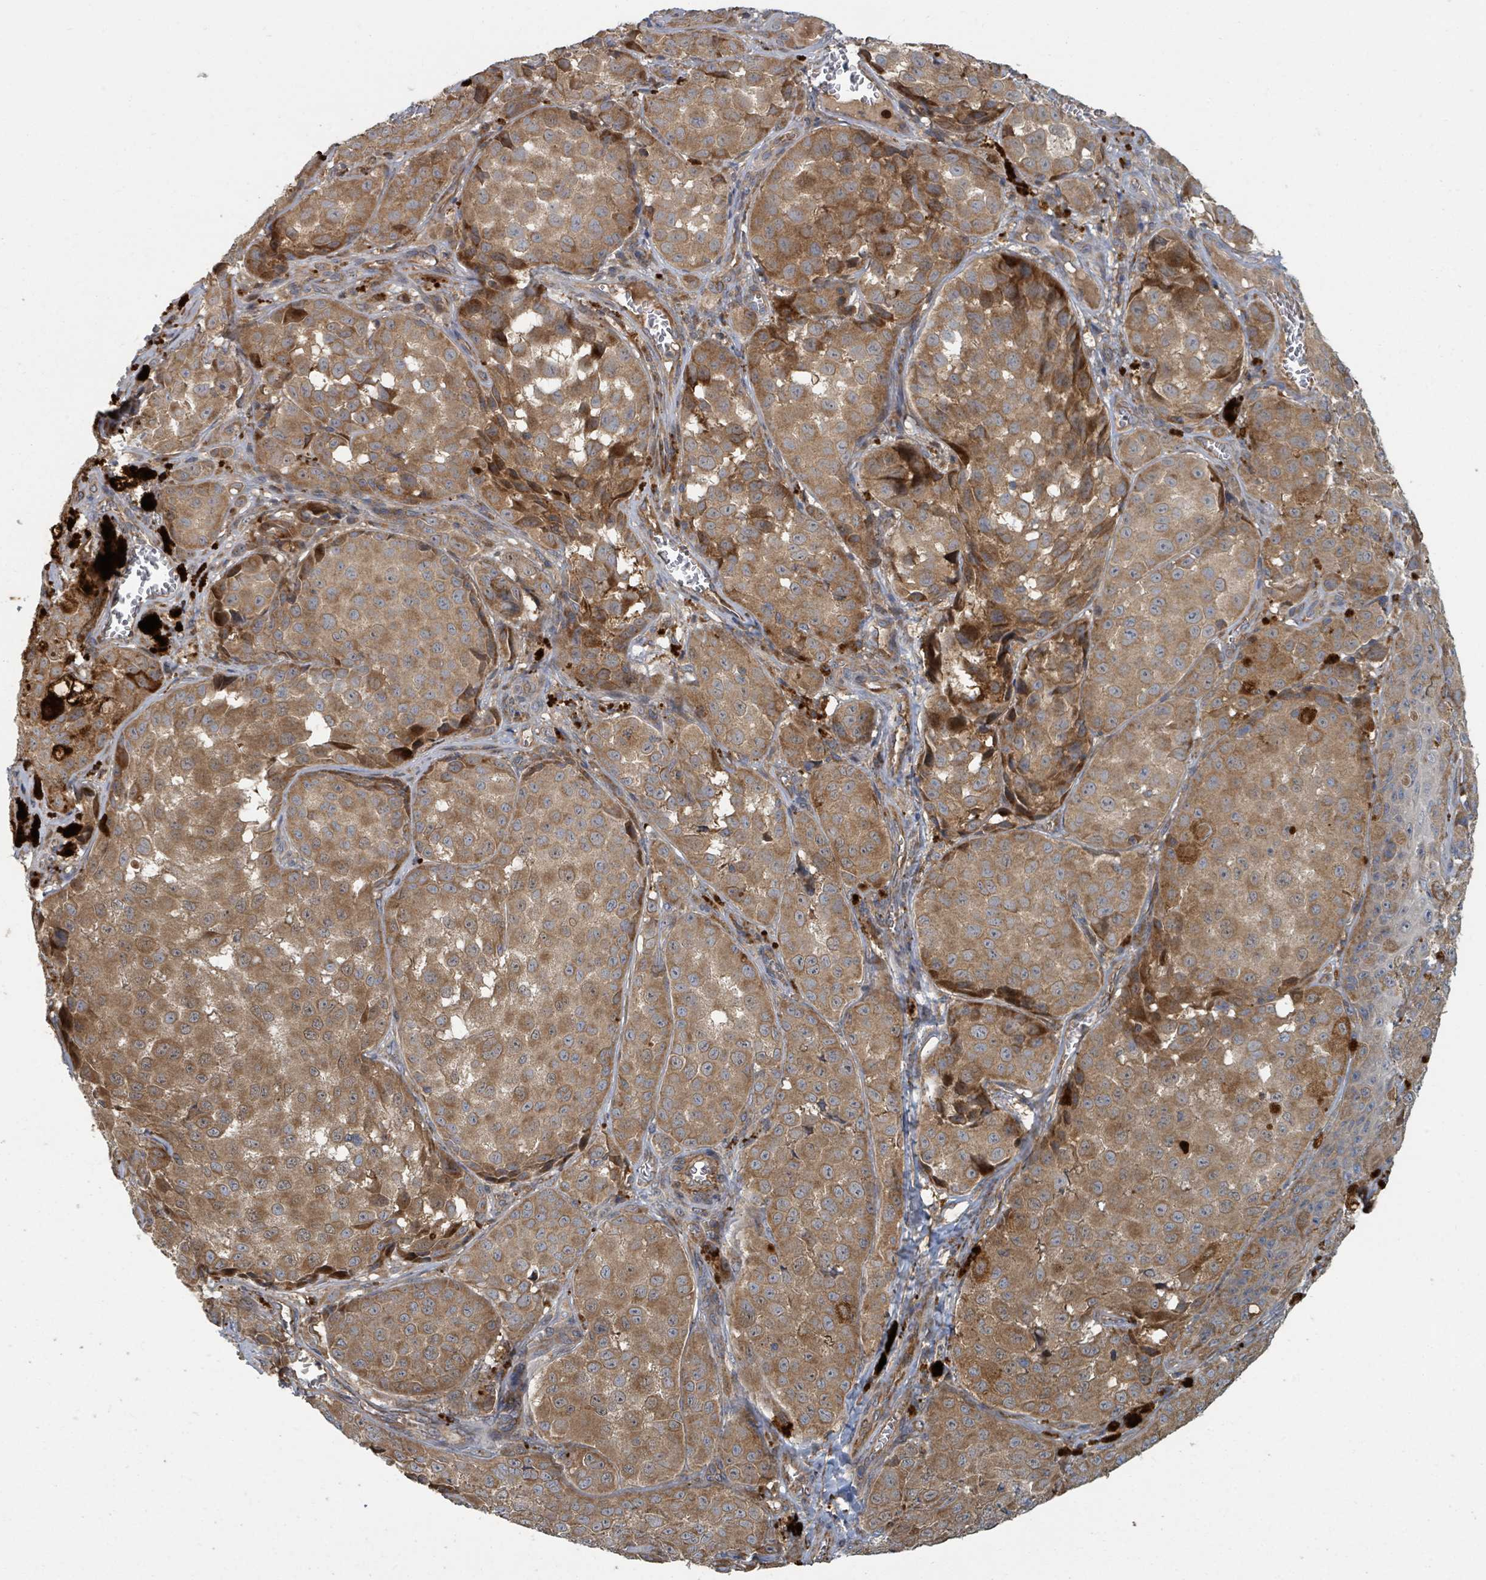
{"staining": {"intensity": "moderate", "quantity": ">75%", "location": "cytoplasmic/membranous"}, "tissue": "melanoma", "cell_type": "Tumor cells", "image_type": "cancer", "snomed": [{"axis": "morphology", "description": "Malignant melanoma, NOS"}, {"axis": "topography", "description": "Skin"}], "caption": "Brown immunohistochemical staining in human melanoma displays moderate cytoplasmic/membranous expression in about >75% of tumor cells.", "gene": "DPM1", "patient": {"sex": "male", "age": 64}}